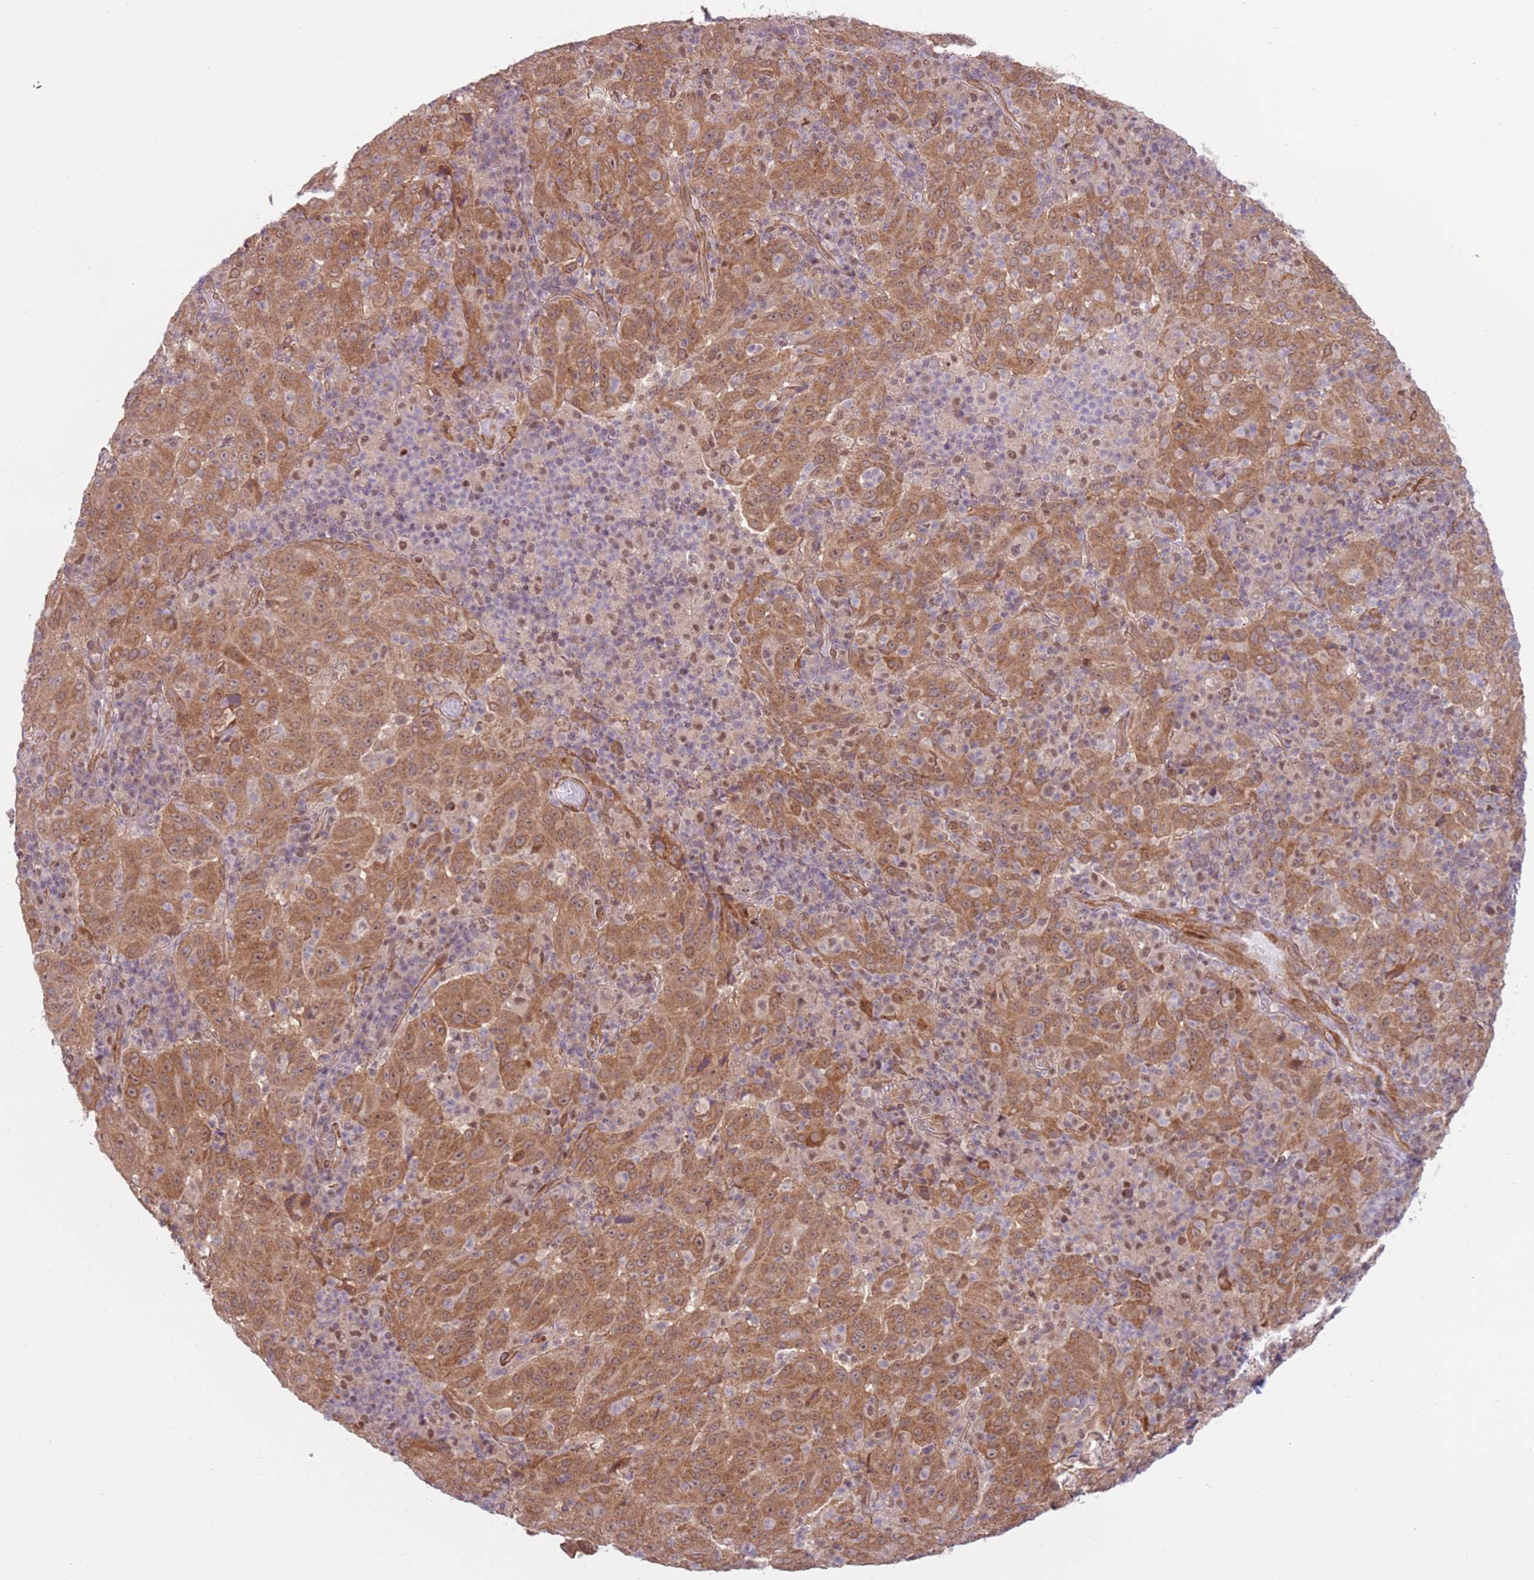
{"staining": {"intensity": "moderate", "quantity": ">75%", "location": "cytoplasmic/membranous"}, "tissue": "pancreatic cancer", "cell_type": "Tumor cells", "image_type": "cancer", "snomed": [{"axis": "morphology", "description": "Adenocarcinoma, NOS"}, {"axis": "topography", "description": "Pancreas"}], "caption": "A high-resolution photomicrograph shows immunohistochemistry staining of pancreatic adenocarcinoma, which shows moderate cytoplasmic/membranous expression in about >75% of tumor cells.", "gene": "DCAF4", "patient": {"sex": "male", "age": 63}}